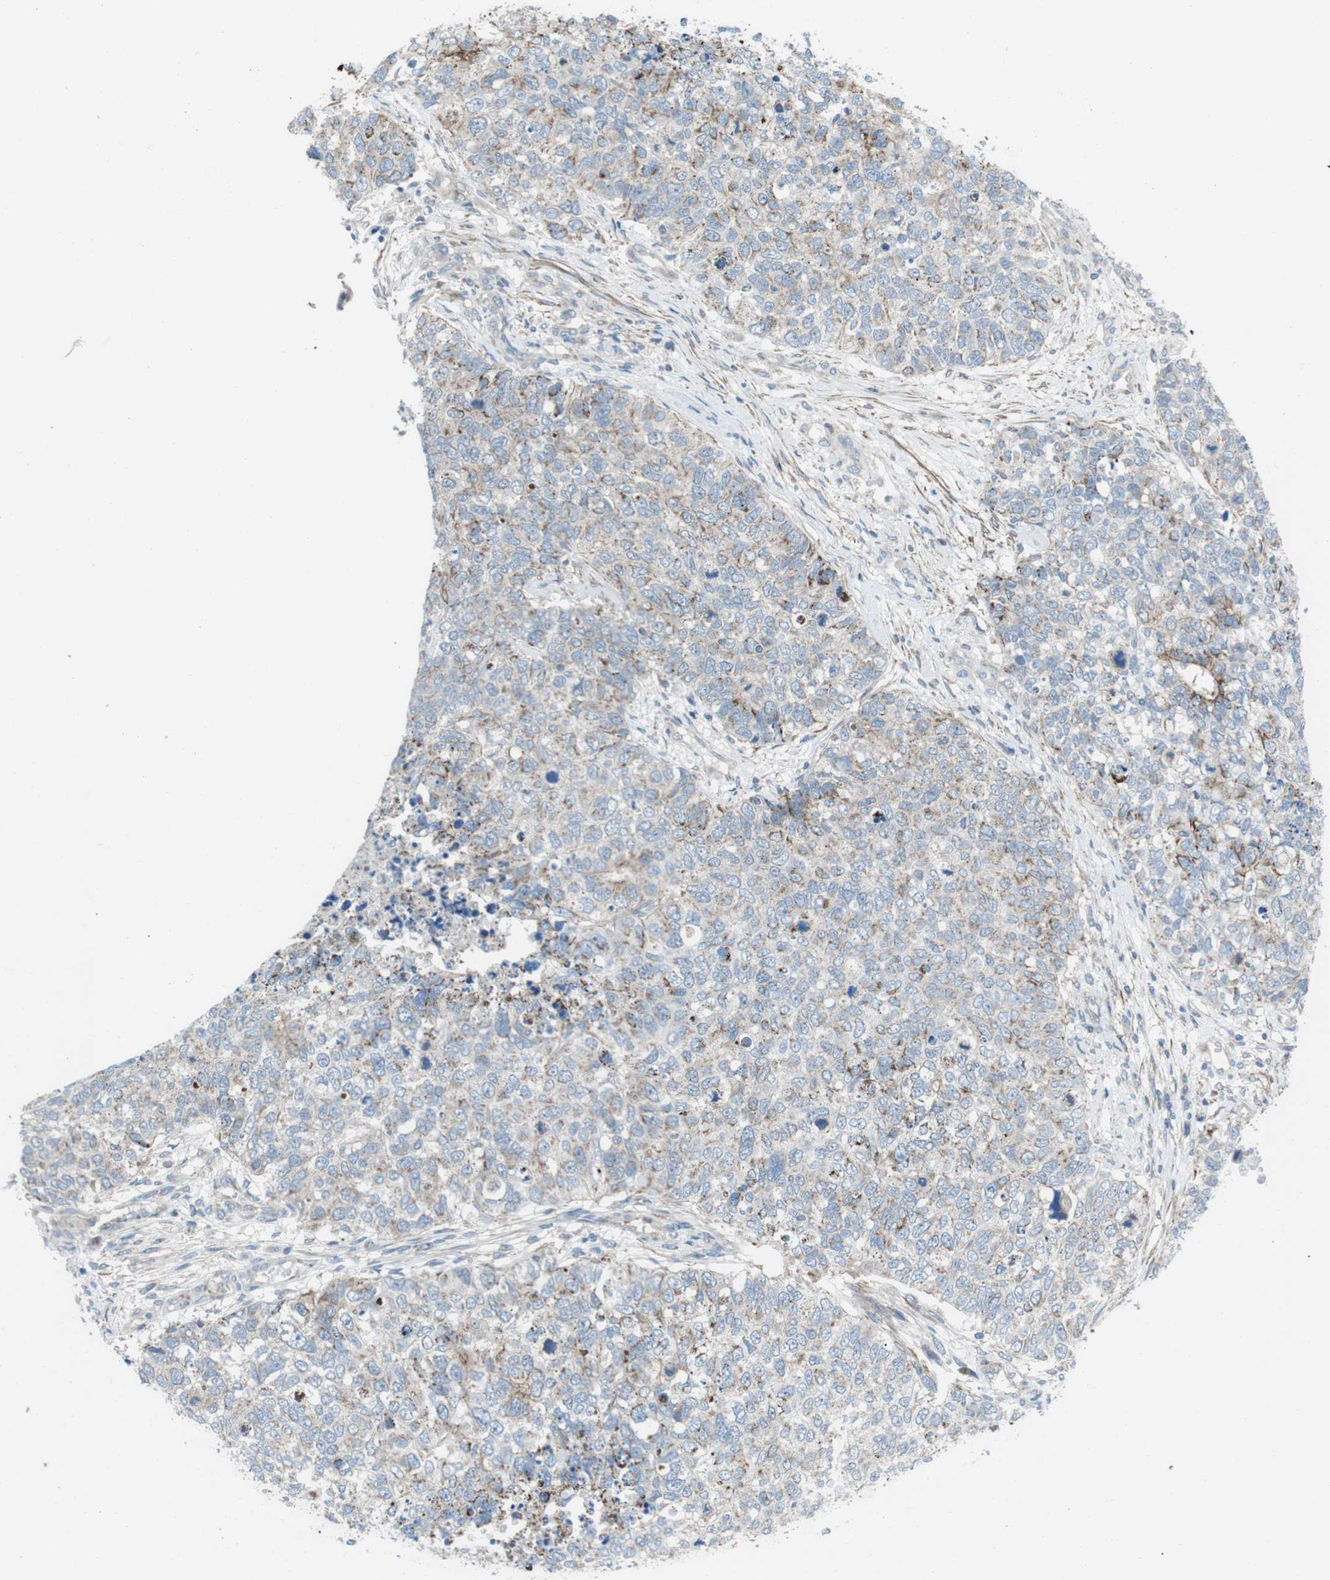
{"staining": {"intensity": "negative", "quantity": "none", "location": "none"}, "tissue": "cervical cancer", "cell_type": "Tumor cells", "image_type": "cancer", "snomed": [{"axis": "morphology", "description": "Squamous cell carcinoma, NOS"}, {"axis": "topography", "description": "Cervix"}], "caption": "IHC of human squamous cell carcinoma (cervical) demonstrates no positivity in tumor cells.", "gene": "FAM174B", "patient": {"sex": "female", "age": 63}}